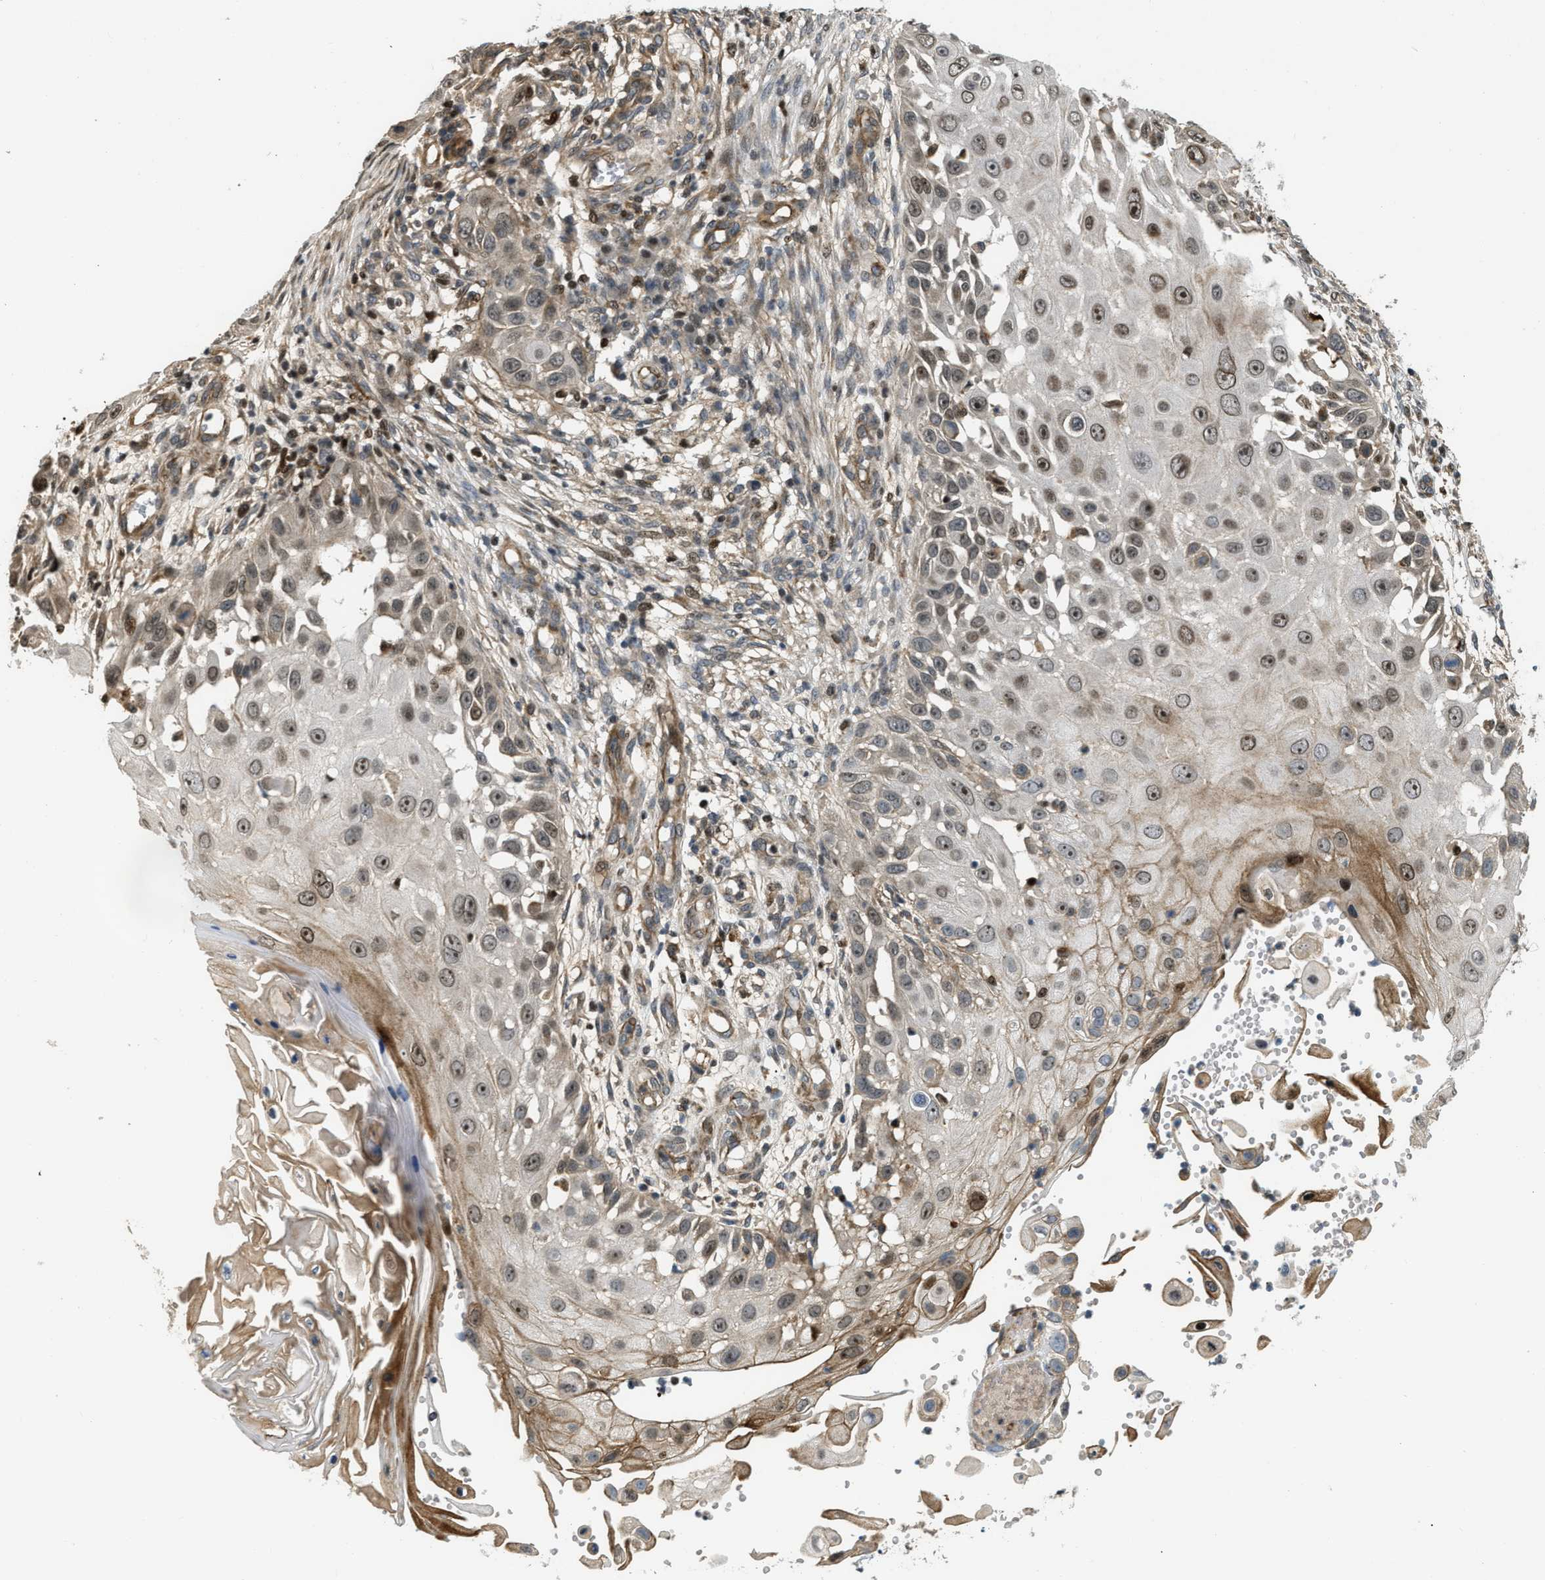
{"staining": {"intensity": "moderate", "quantity": ">75%", "location": "cytoplasmic/membranous,nuclear"}, "tissue": "skin cancer", "cell_type": "Tumor cells", "image_type": "cancer", "snomed": [{"axis": "morphology", "description": "Squamous cell carcinoma, NOS"}, {"axis": "topography", "description": "Skin"}], "caption": "Immunohistochemical staining of human skin cancer (squamous cell carcinoma) reveals moderate cytoplasmic/membranous and nuclear protein staining in approximately >75% of tumor cells.", "gene": "LTA4H", "patient": {"sex": "female", "age": 44}}